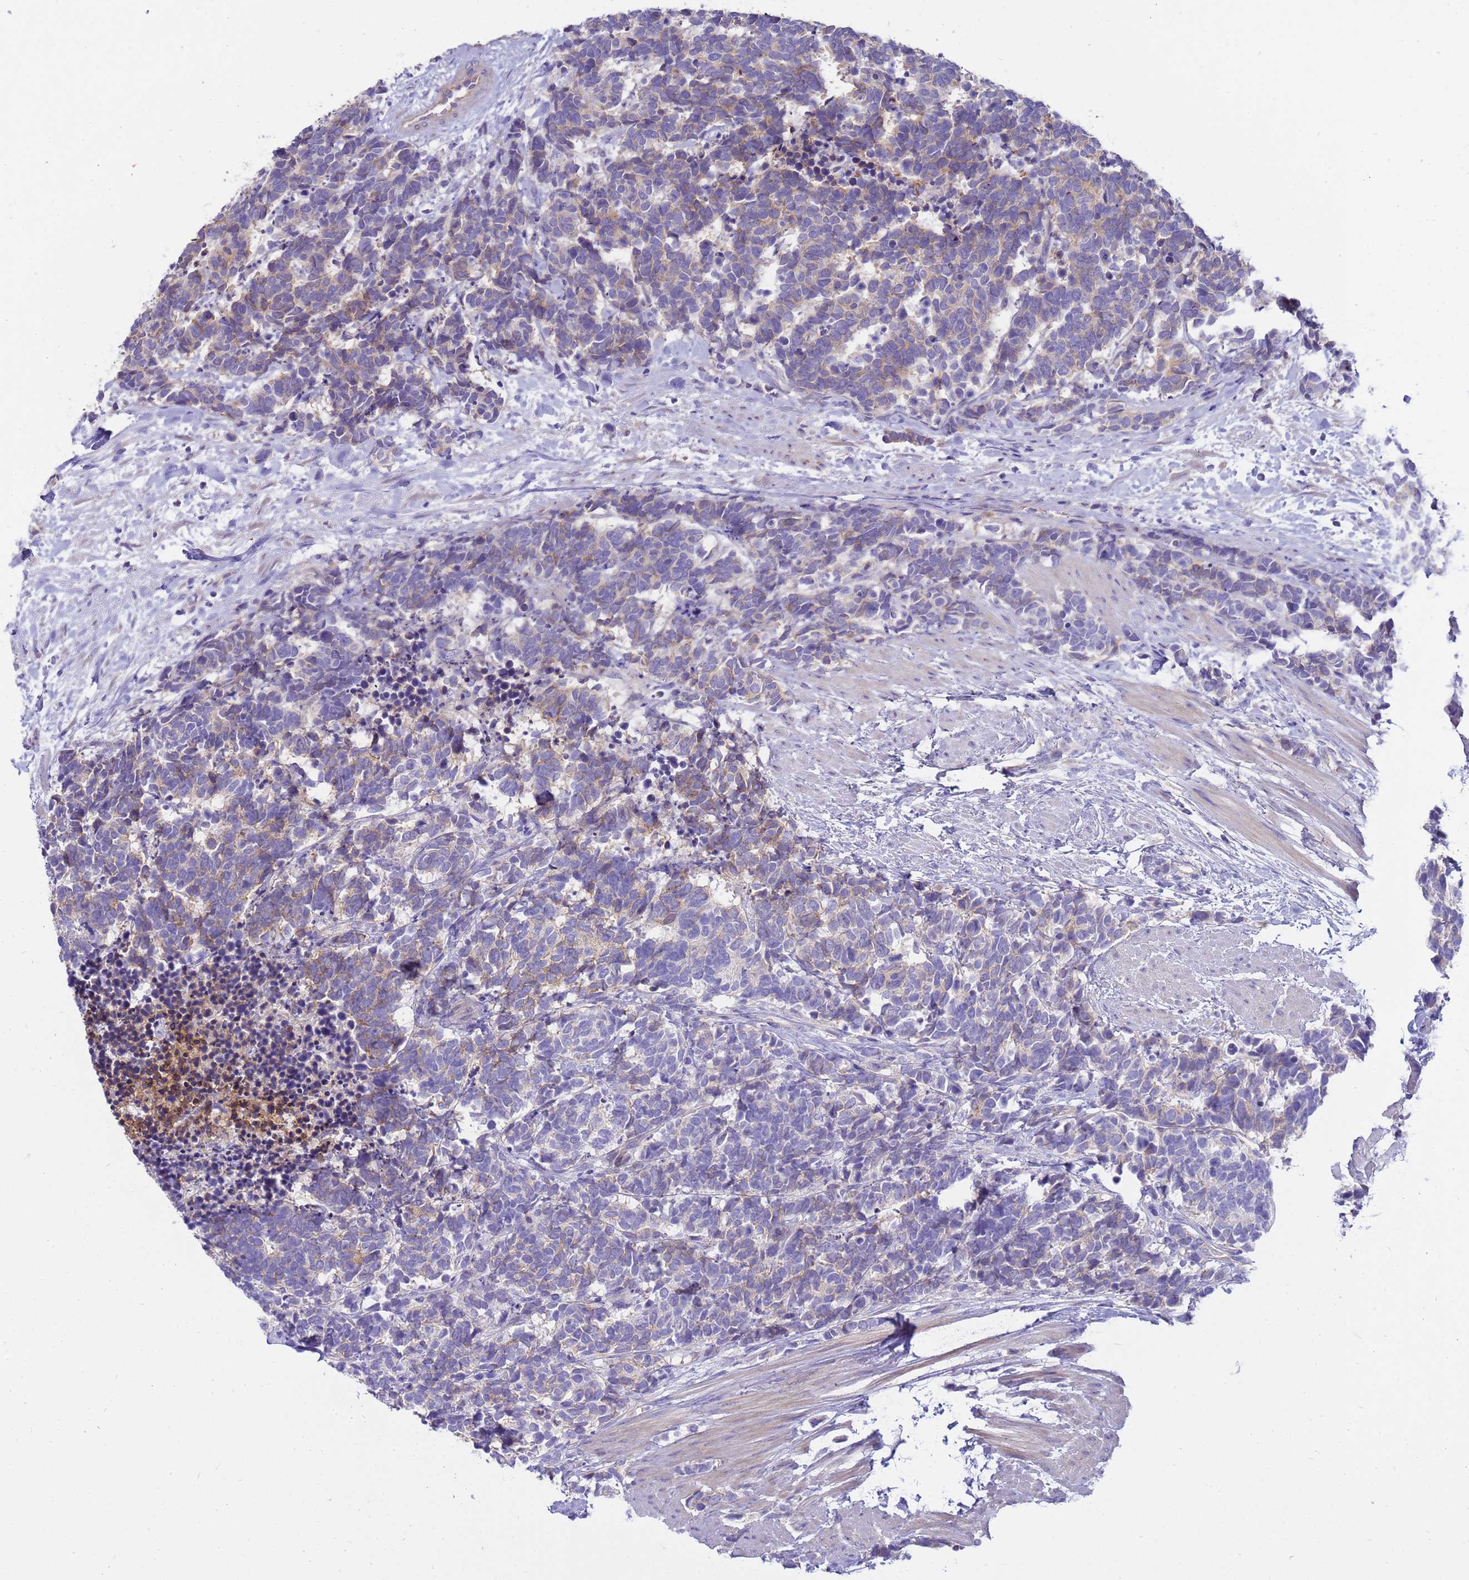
{"staining": {"intensity": "weak", "quantity": "25%-75%", "location": "cytoplasmic/membranous"}, "tissue": "carcinoid", "cell_type": "Tumor cells", "image_type": "cancer", "snomed": [{"axis": "morphology", "description": "Carcinoma, NOS"}, {"axis": "morphology", "description": "Carcinoid, malignant, NOS"}, {"axis": "topography", "description": "Prostate"}], "caption": "The immunohistochemical stain labels weak cytoplasmic/membranous staining in tumor cells of carcinoid tissue. The staining was performed using DAB to visualize the protein expression in brown, while the nuclei were stained in blue with hematoxylin (Magnification: 20x).", "gene": "RIPPLY2", "patient": {"sex": "male", "age": 57}}